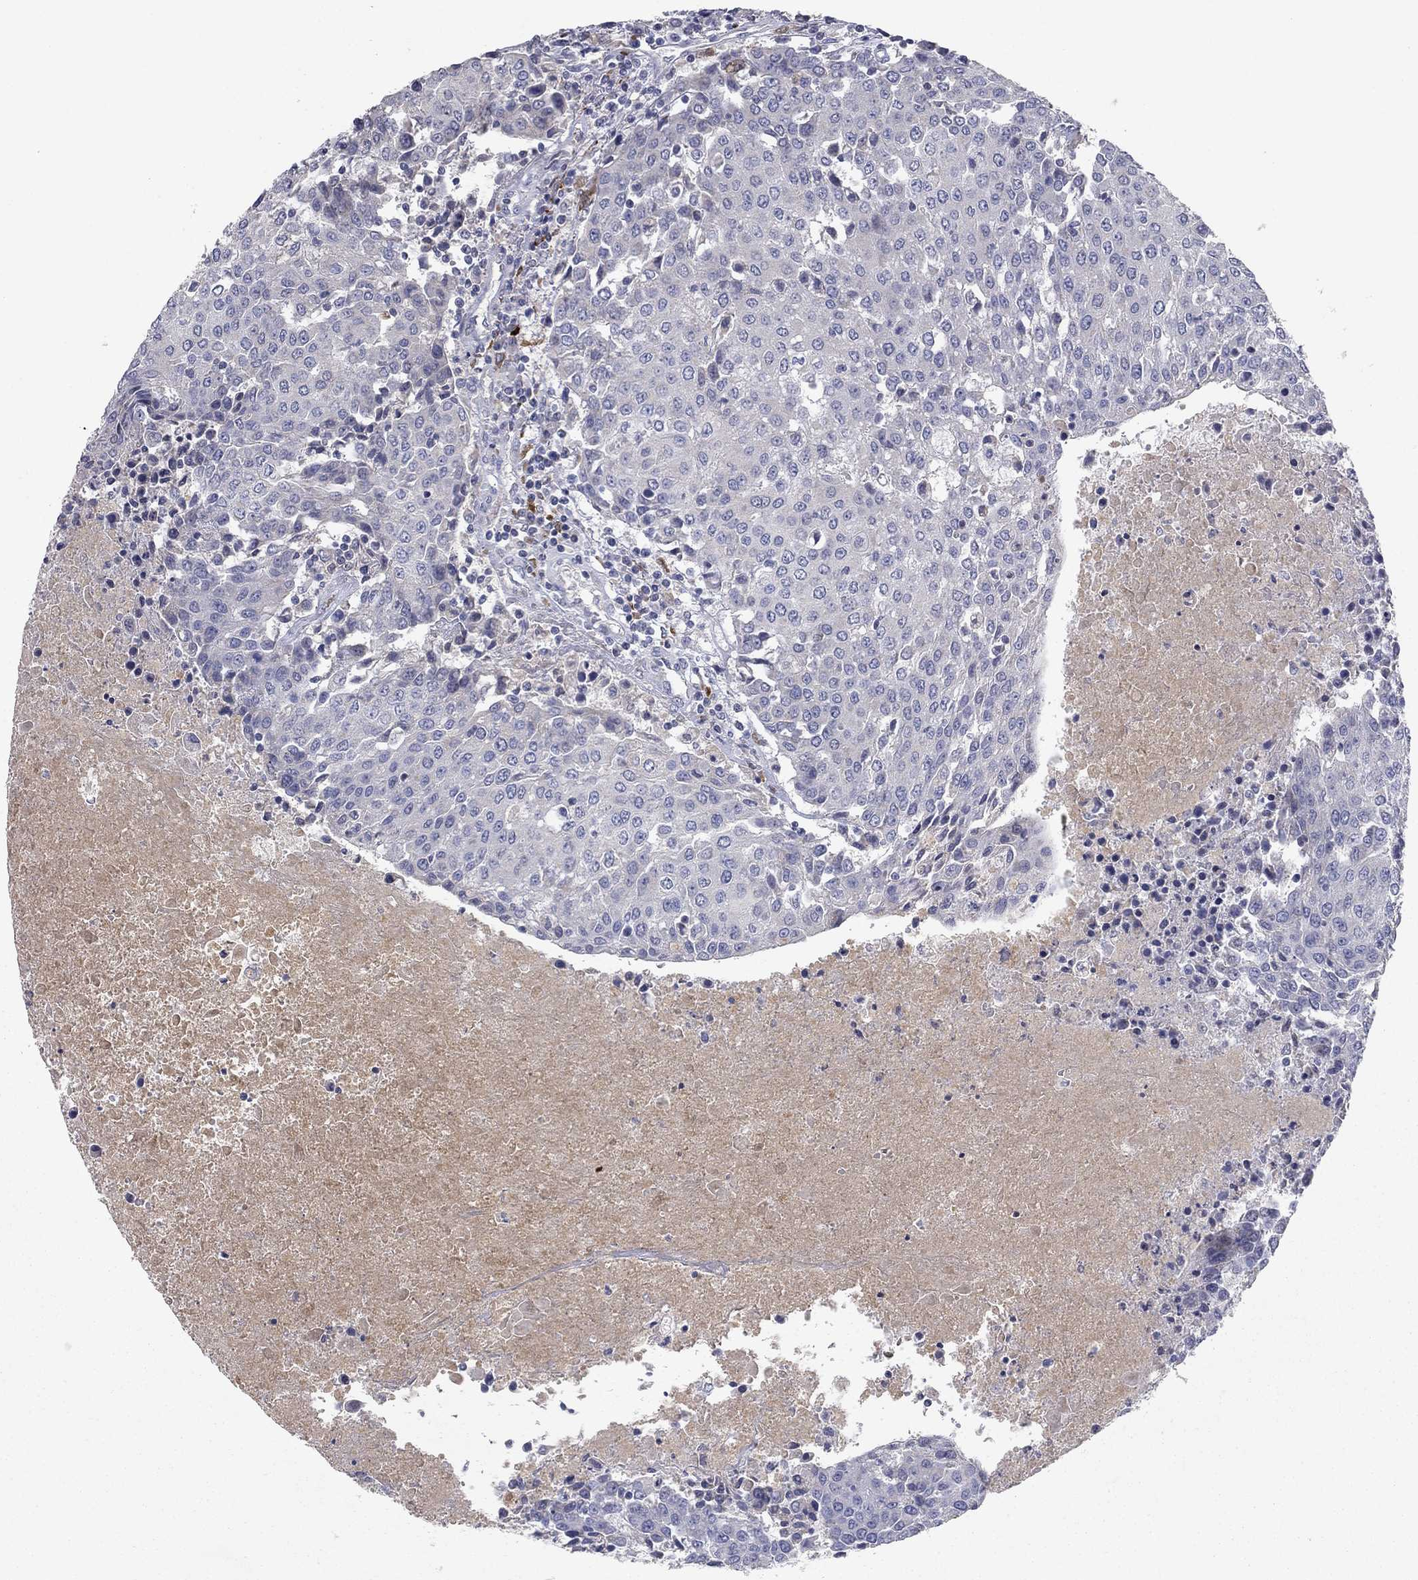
{"staining": {"intensity": "negative", "quantity": "none", "location": "none"}, "tissue": "urothelial cancer", "cell_type": "Tumor cells", "image_type": "cancer", "snomed": [{"axis": "morphology", "description": "Urothelial carcinoma, High grade"}, {"axis": "topography", "description": "Urinary bladder"}], "caption": "The photomicrograph shows no significant positivity in tumor cells of urothelial cancer. (IHC, brightfield microscopy, high magnification).", "gene": "PTGDS", "patient": {"sex": "female", "age": 85}}